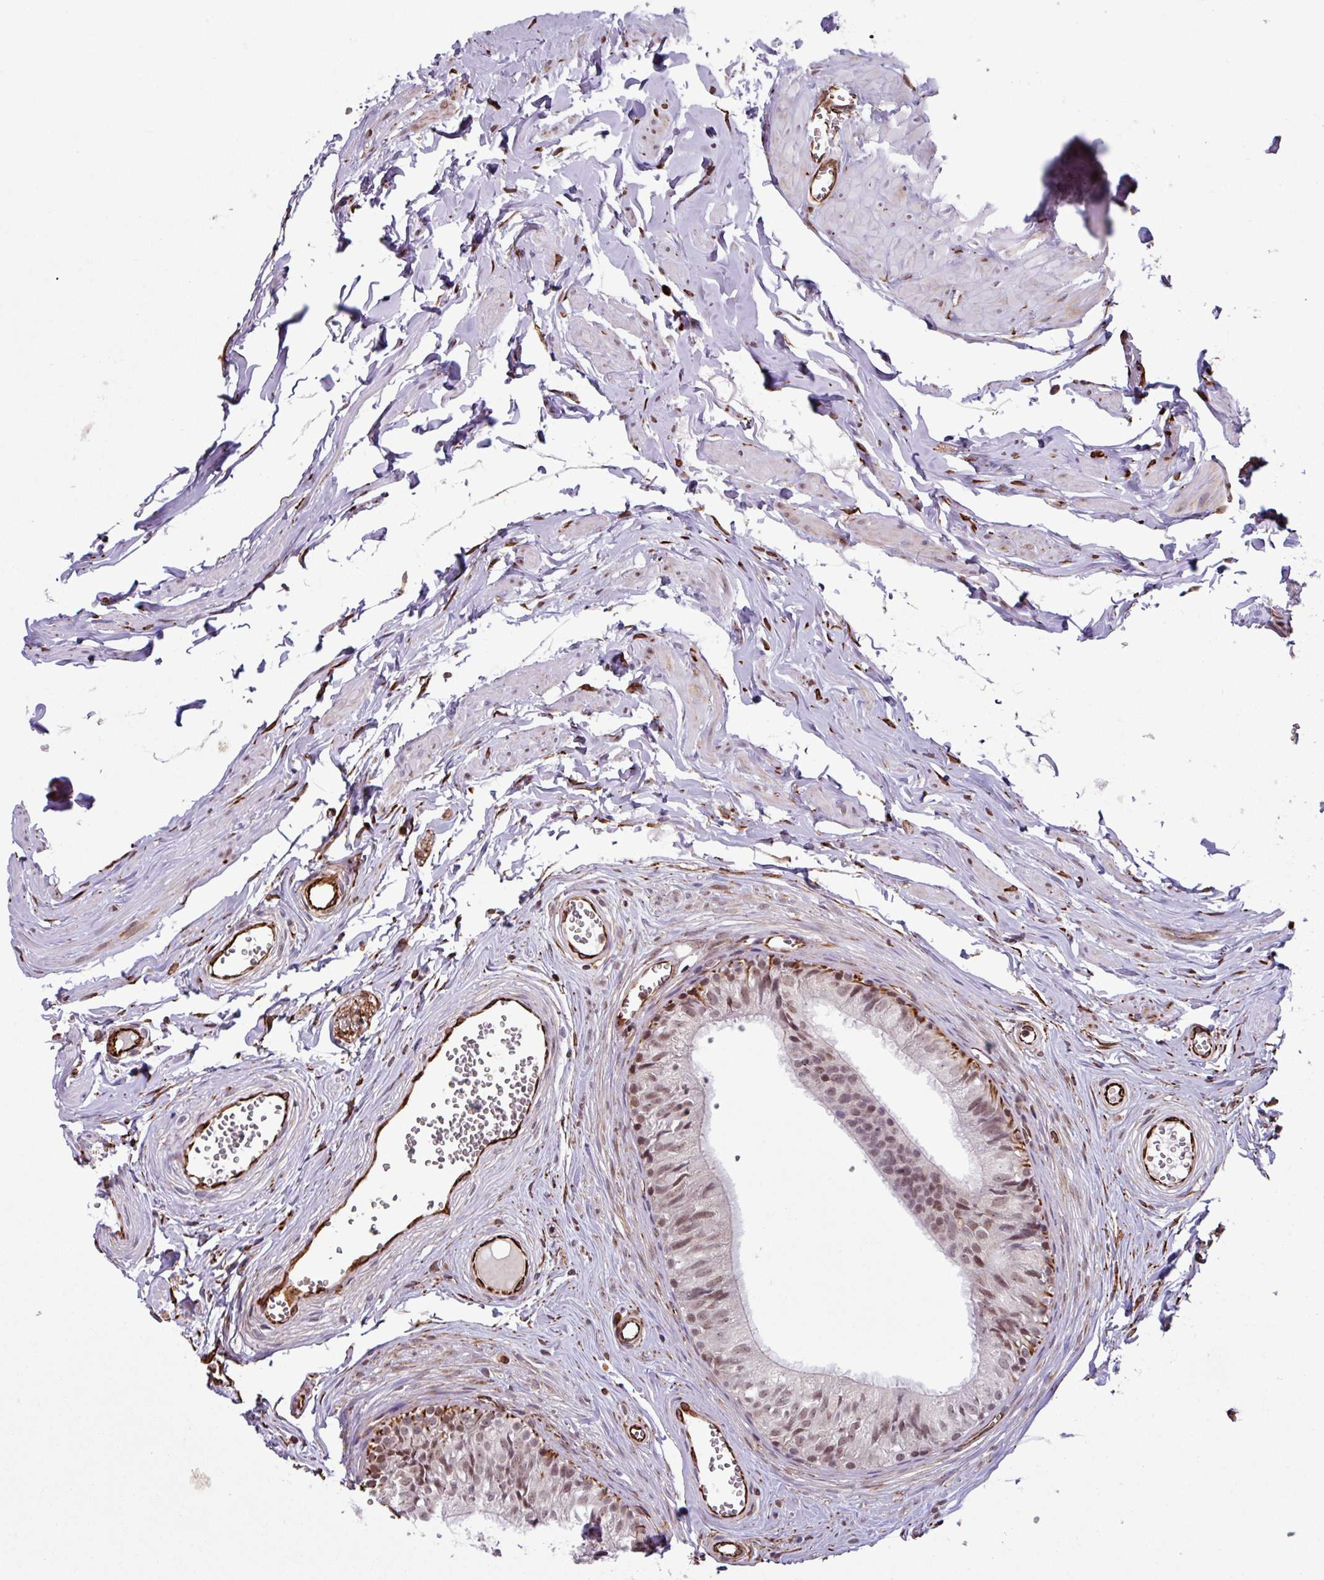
{"staining": {"intensity": "moderate", "quantity": ">75%", "location": "nuclear"}, "tissue": "epididymis", "cell_type": "Glandular cells", "image_type": "normal", "snomed": [{"axis": "morphology", "description": "Normal tissue, NOS"}, {"axis": "topography", "description": "Epididymis"}], "caption": "IHC image of benign epididymis: epididymis stained using immunohistochemistry displays medium levels of moderate protein expression localized specifically in the nuclear of glandular cells, appearing as a nuclear brown color.", "gene": "CHD3", "patient": {"sex": "male", "age": 36}}